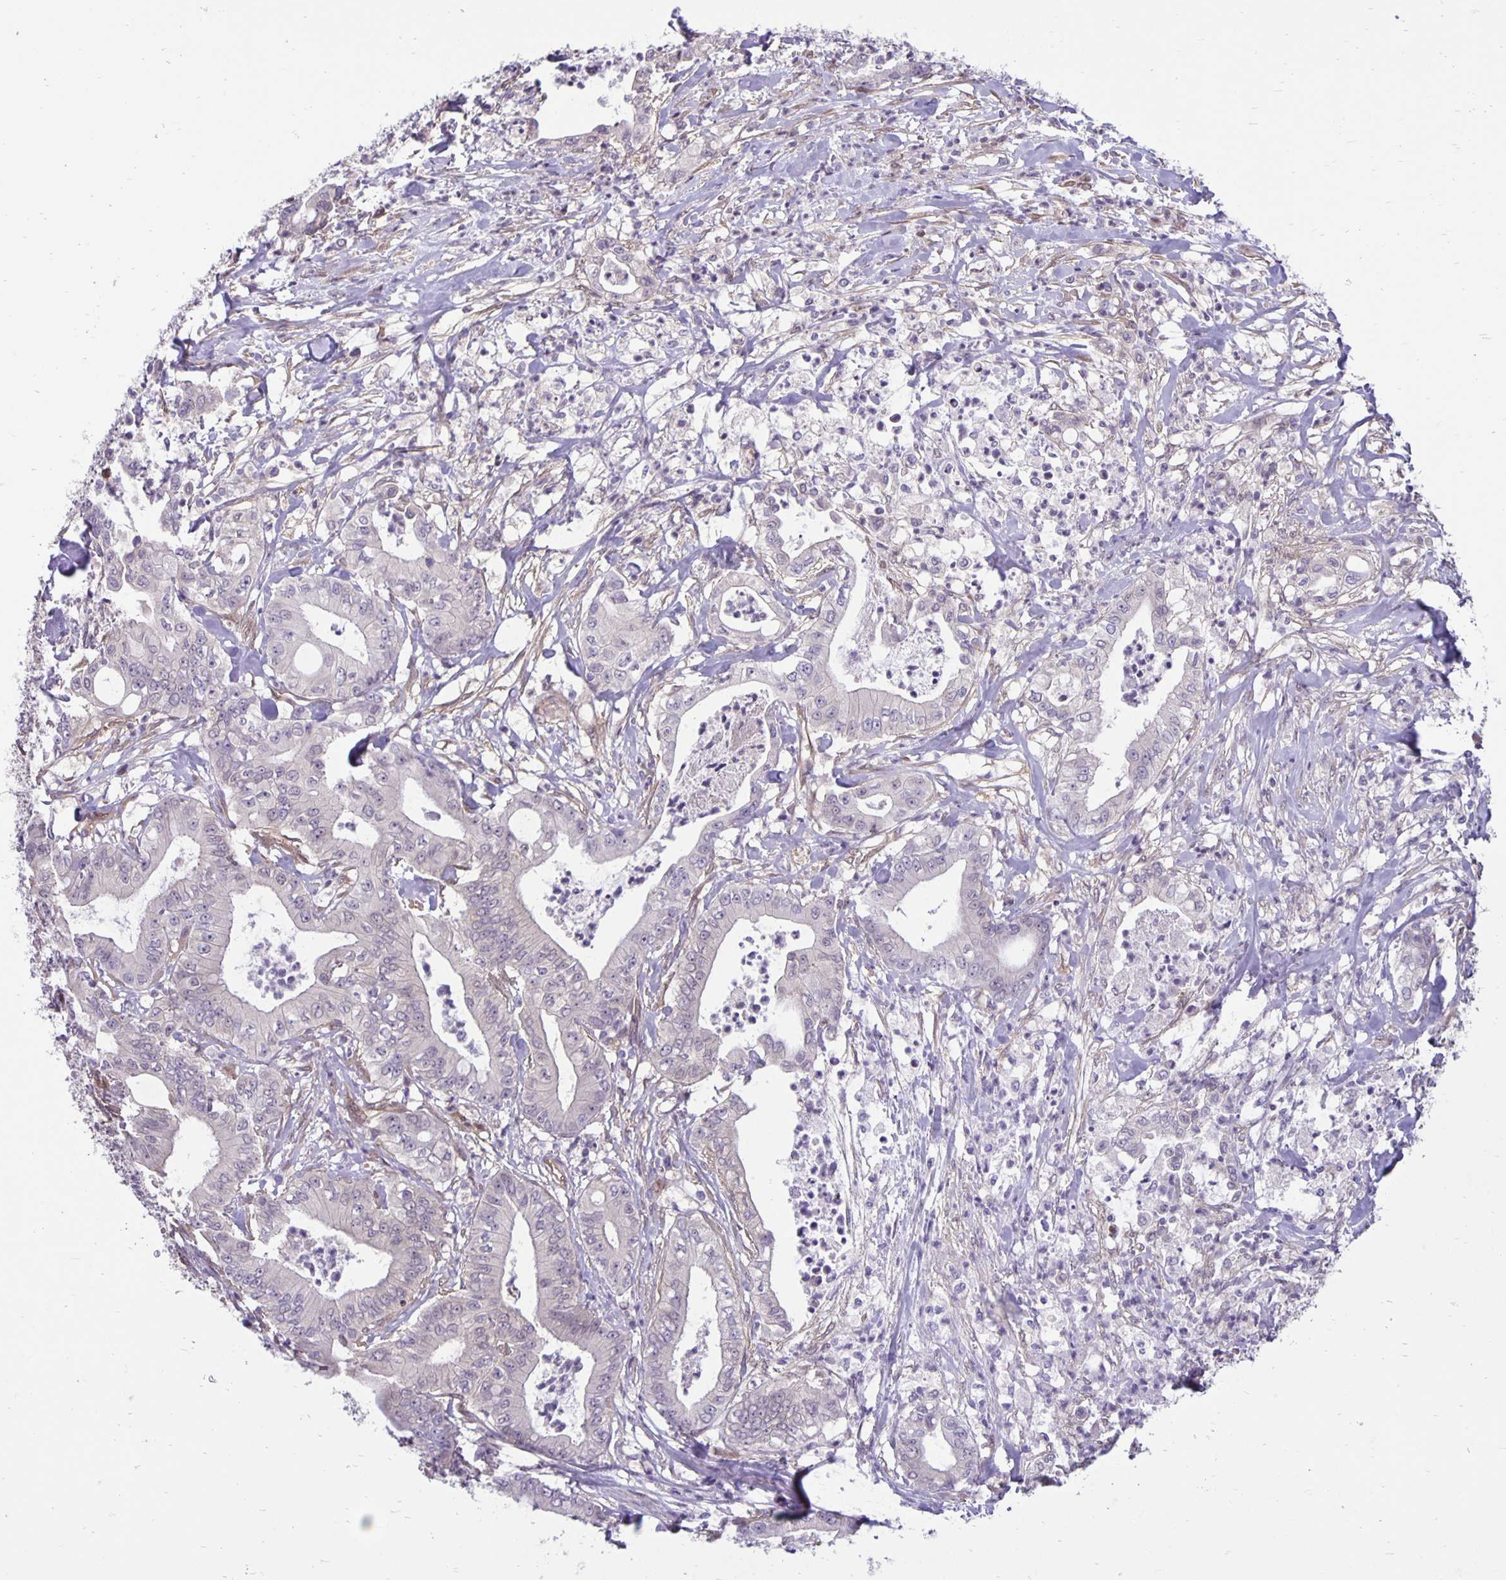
{"staining": {"intensity": "negative", "quantity": "none", "location": "none"}, "tissue": "pancreatic cancer", "cell_type": "Tumor cells", "image_type": "cancer", "snomed": [{"axis": "morphology", "description": "Adenocarcinoma, NOS"}, {"axis": "topography", "description": "Pancreas"}], "caption": "IHC micrograph of human pancreatic cancer stained for a protein (brown), which exhibits no staining in tumor cells. (DAB immunohistochemistry, high magnification).", "gene": "TAX1BP3", "patient": {"sex": "male", "age": 71}}